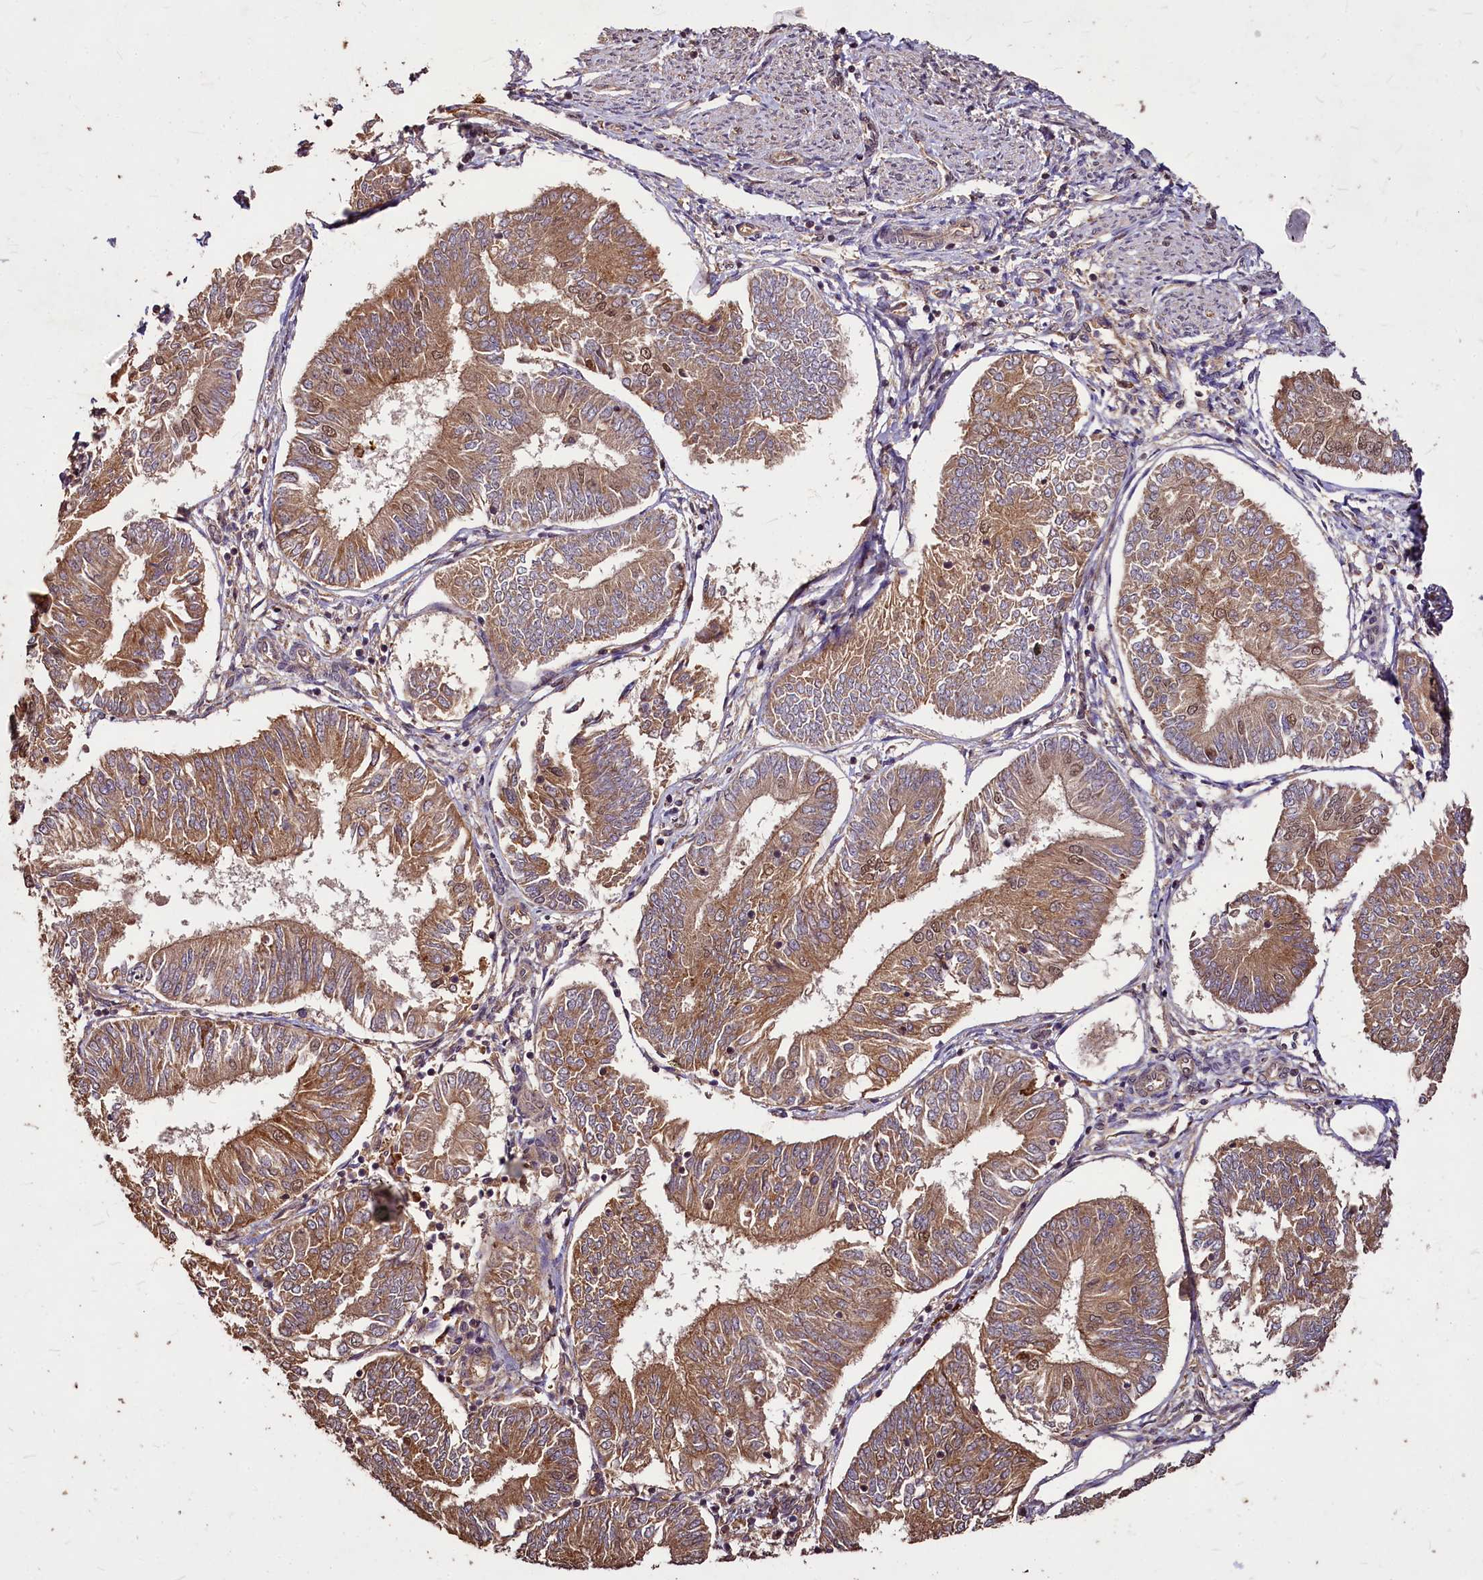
{"staining": {"intensity": "moderate", "quantity": ">75%", "location": "cytoplasmic/membranous,nuclear"}, "tissue": "endometrial cancer", "cell_type": "Tumor cells", "image_type": "cancer", "snomed": [{"axis": "morphology", "description": "Adenocarcinoma, NOS"}, {"axis": "topography", "description": "Endometrium"}], "caption": "This is an image of immunohistochemistry staining of endometrial adenocarcinoma, which shows moderate positivity in the cytoplasmic/membranous and nuclear of tumor cells.", "gene": "VPS51", "patient": {"sex": "female", "age": 58}}